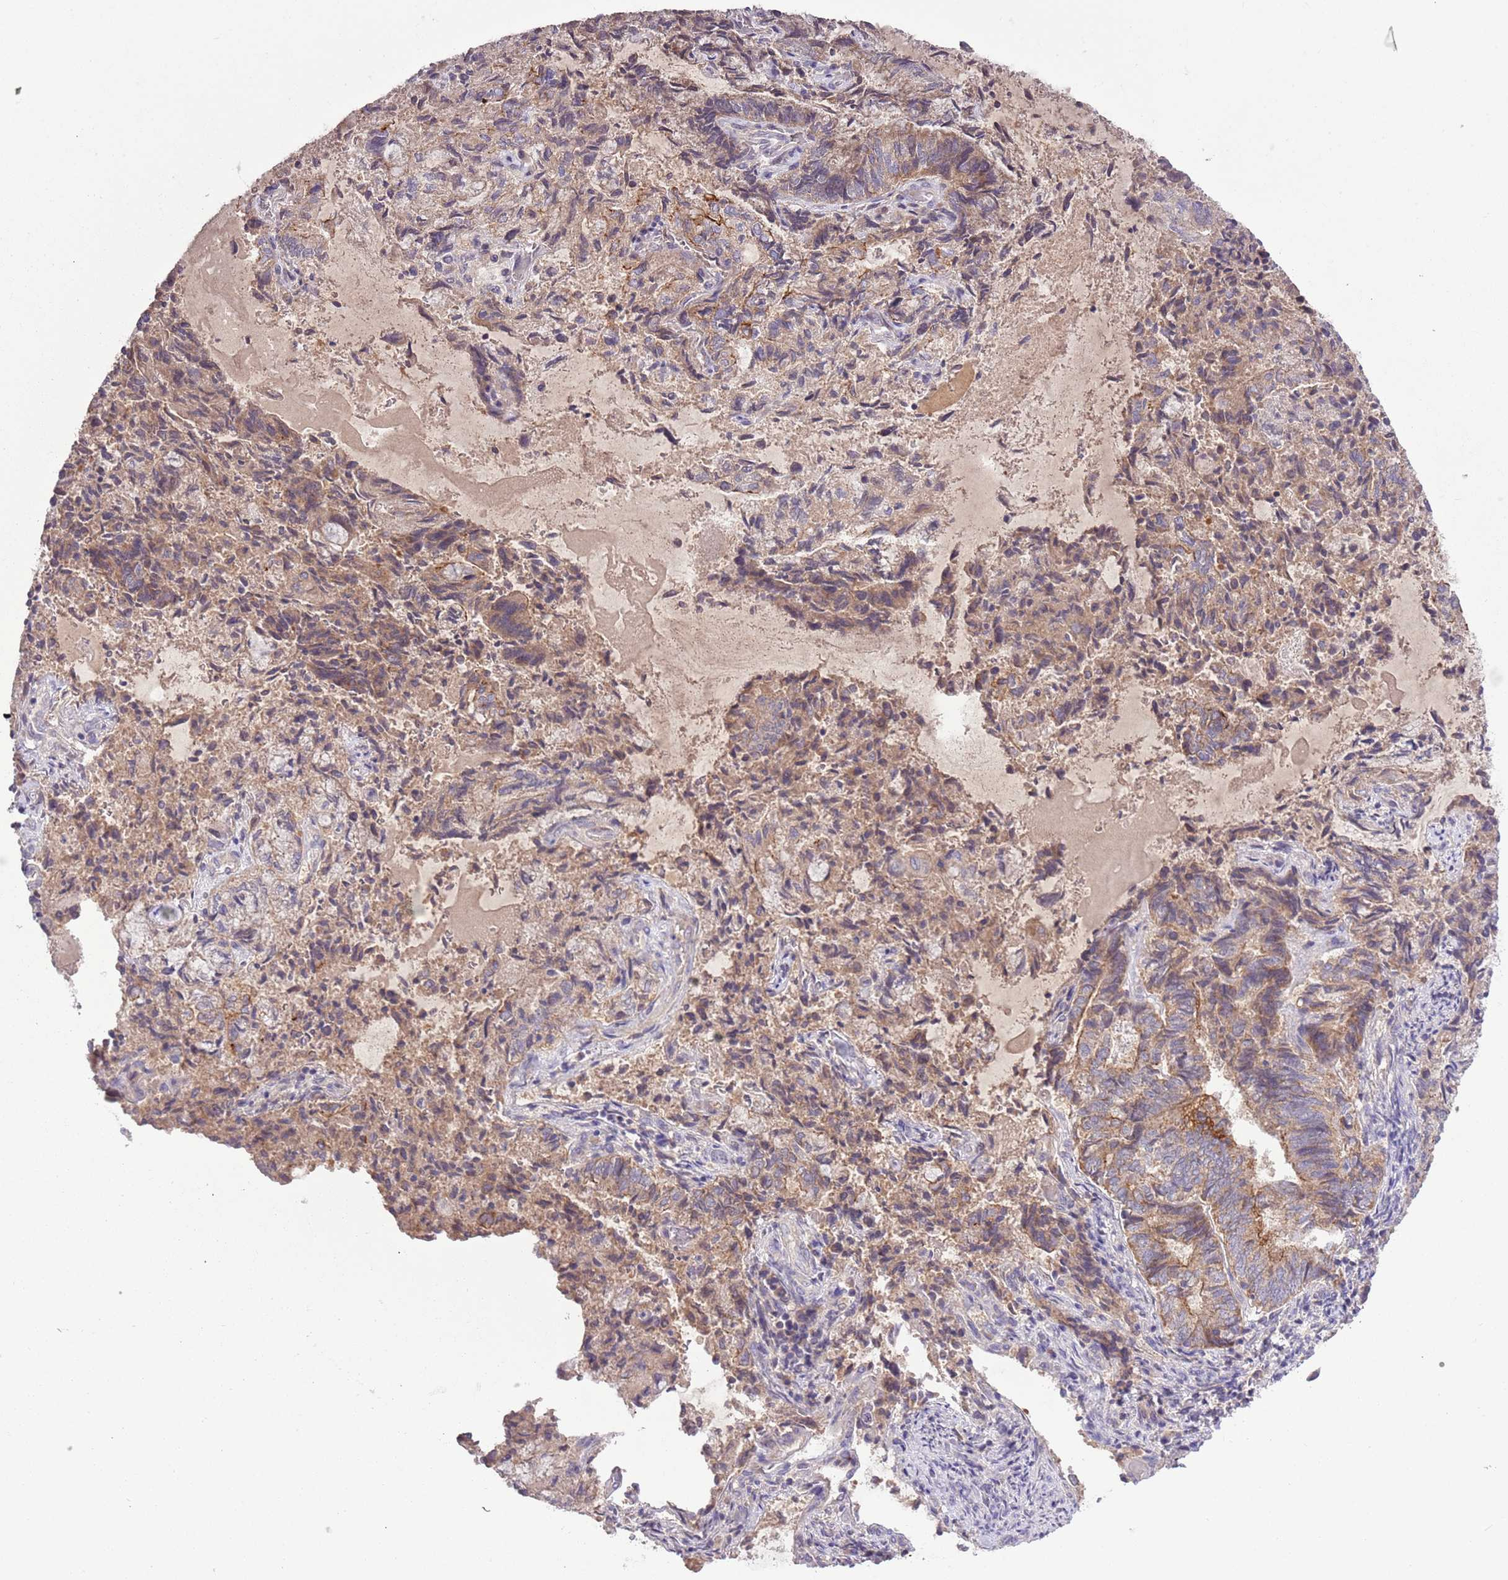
{"staining": {"intensity": "moderate", "quantity": ">75%", "location": "cytoplasmic/membranous"}, "tissue": "endometrial cancer", "cell_type": "Tumor cells", "image_type": "cancer", "snomed": [{"axis": "morphology", "description": "Adenocarcinoma, NOS"}, {"axis": "topography", "description": "Endometrium"}], "caption": "Immunohistochemistry (IHC) of endometrial cancer (adenocarcinoma) displays medium levels of moderate cytoplasmic/membranous staining in approximately >75% of tumor cells. (DAB (3,3'-diaminobenzidine) = brown stain, brightfield microscopy at high magnification).", "gene": "SHROOM3", "patient": {"sex": "female", "age": 80}}